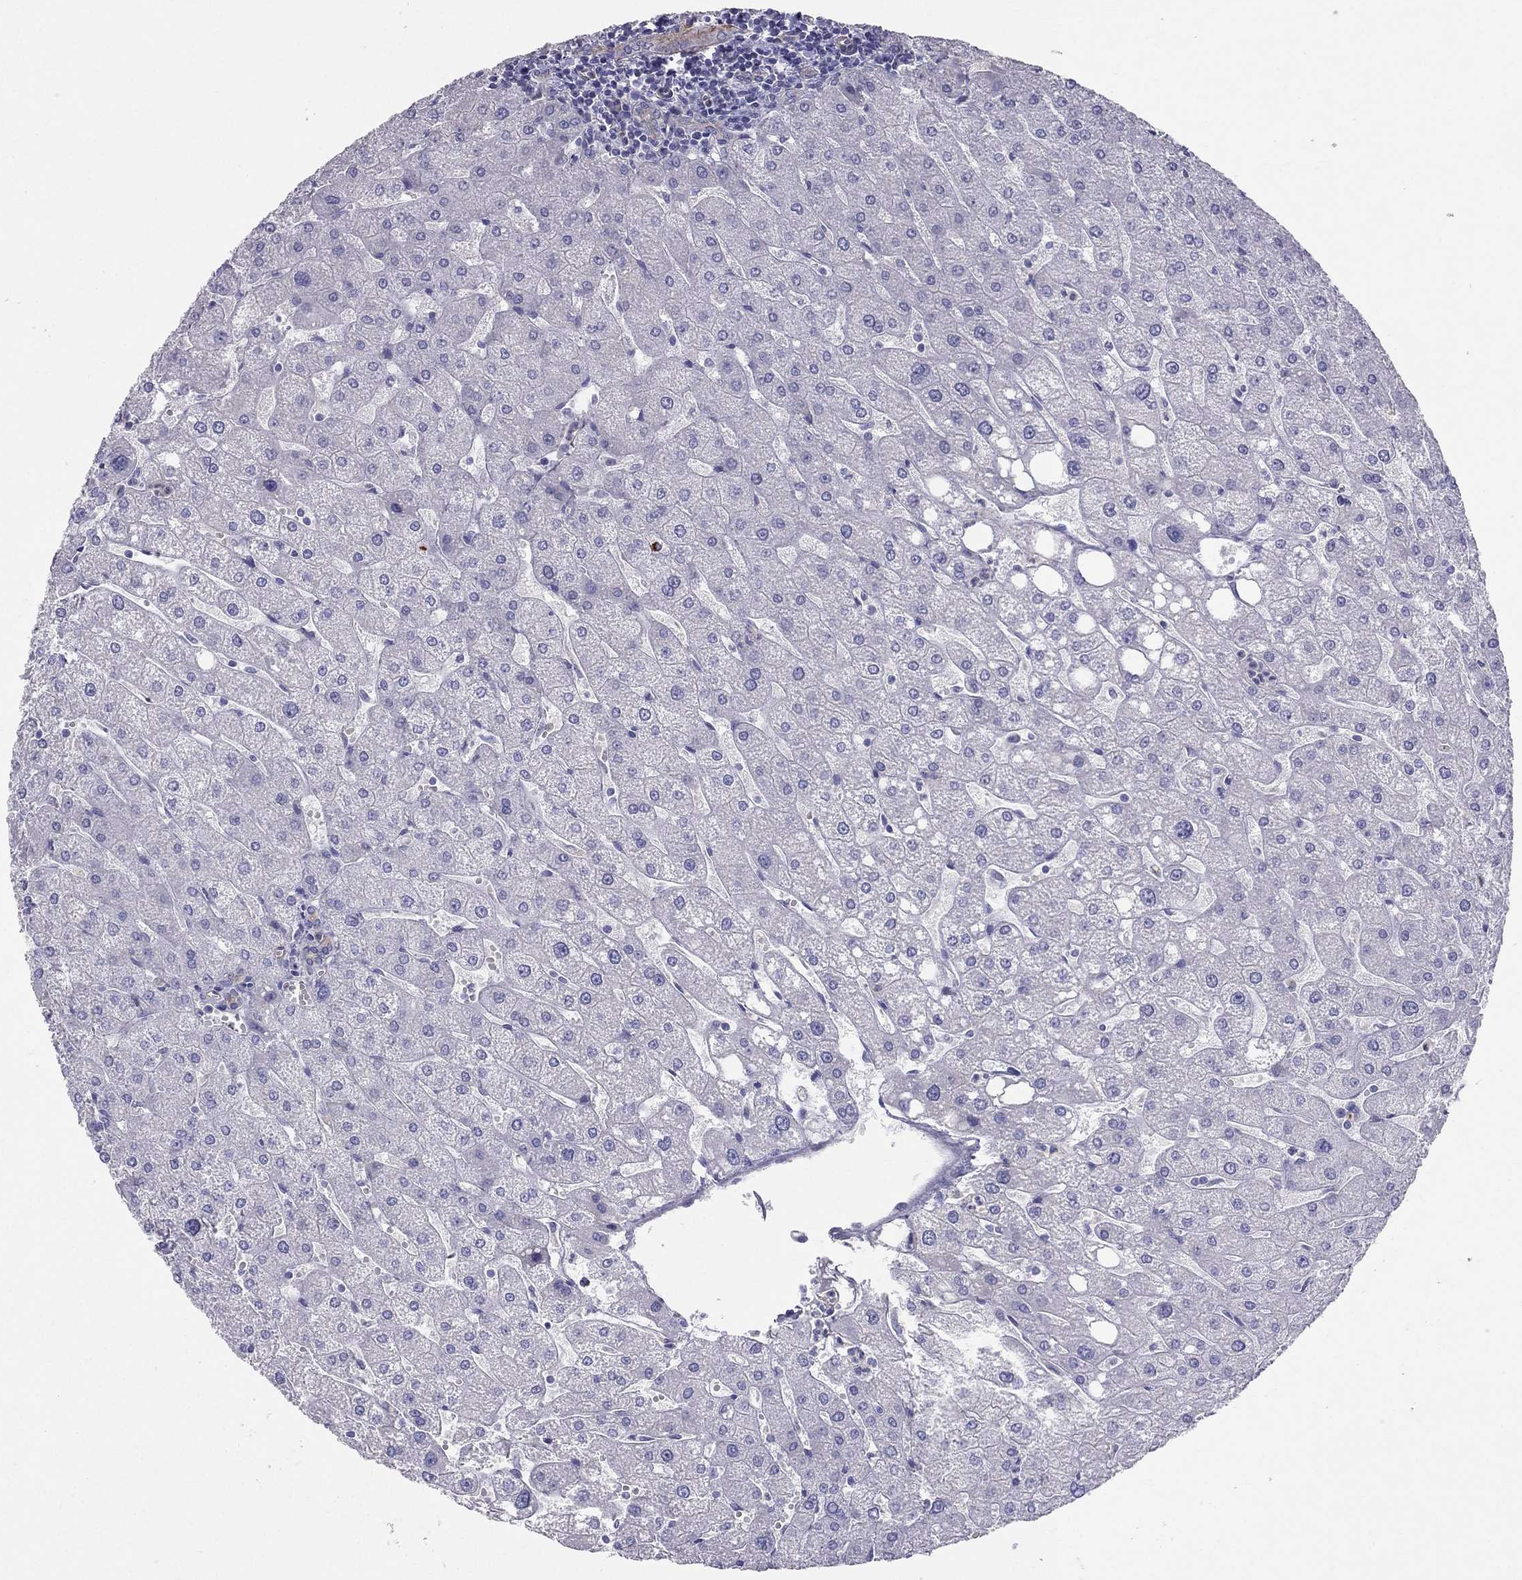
{"staining": {"intensity": "negative", "quantity": "none", "location": "none"}, "tissue": "liver", "cell_type": "Cholangiocytes", "image_type": "normal", "snomed": [{"axis": "morphology", "description": "Normal tissue, NOS"}, {"axis": "topography", "description": "Liver"}], "caption": "This is an IHC micrograph of benign liver. There is no expression in cholangiocytes.", "gene": "ENOX1", "patient": {"sex": "male", "age": 67}}